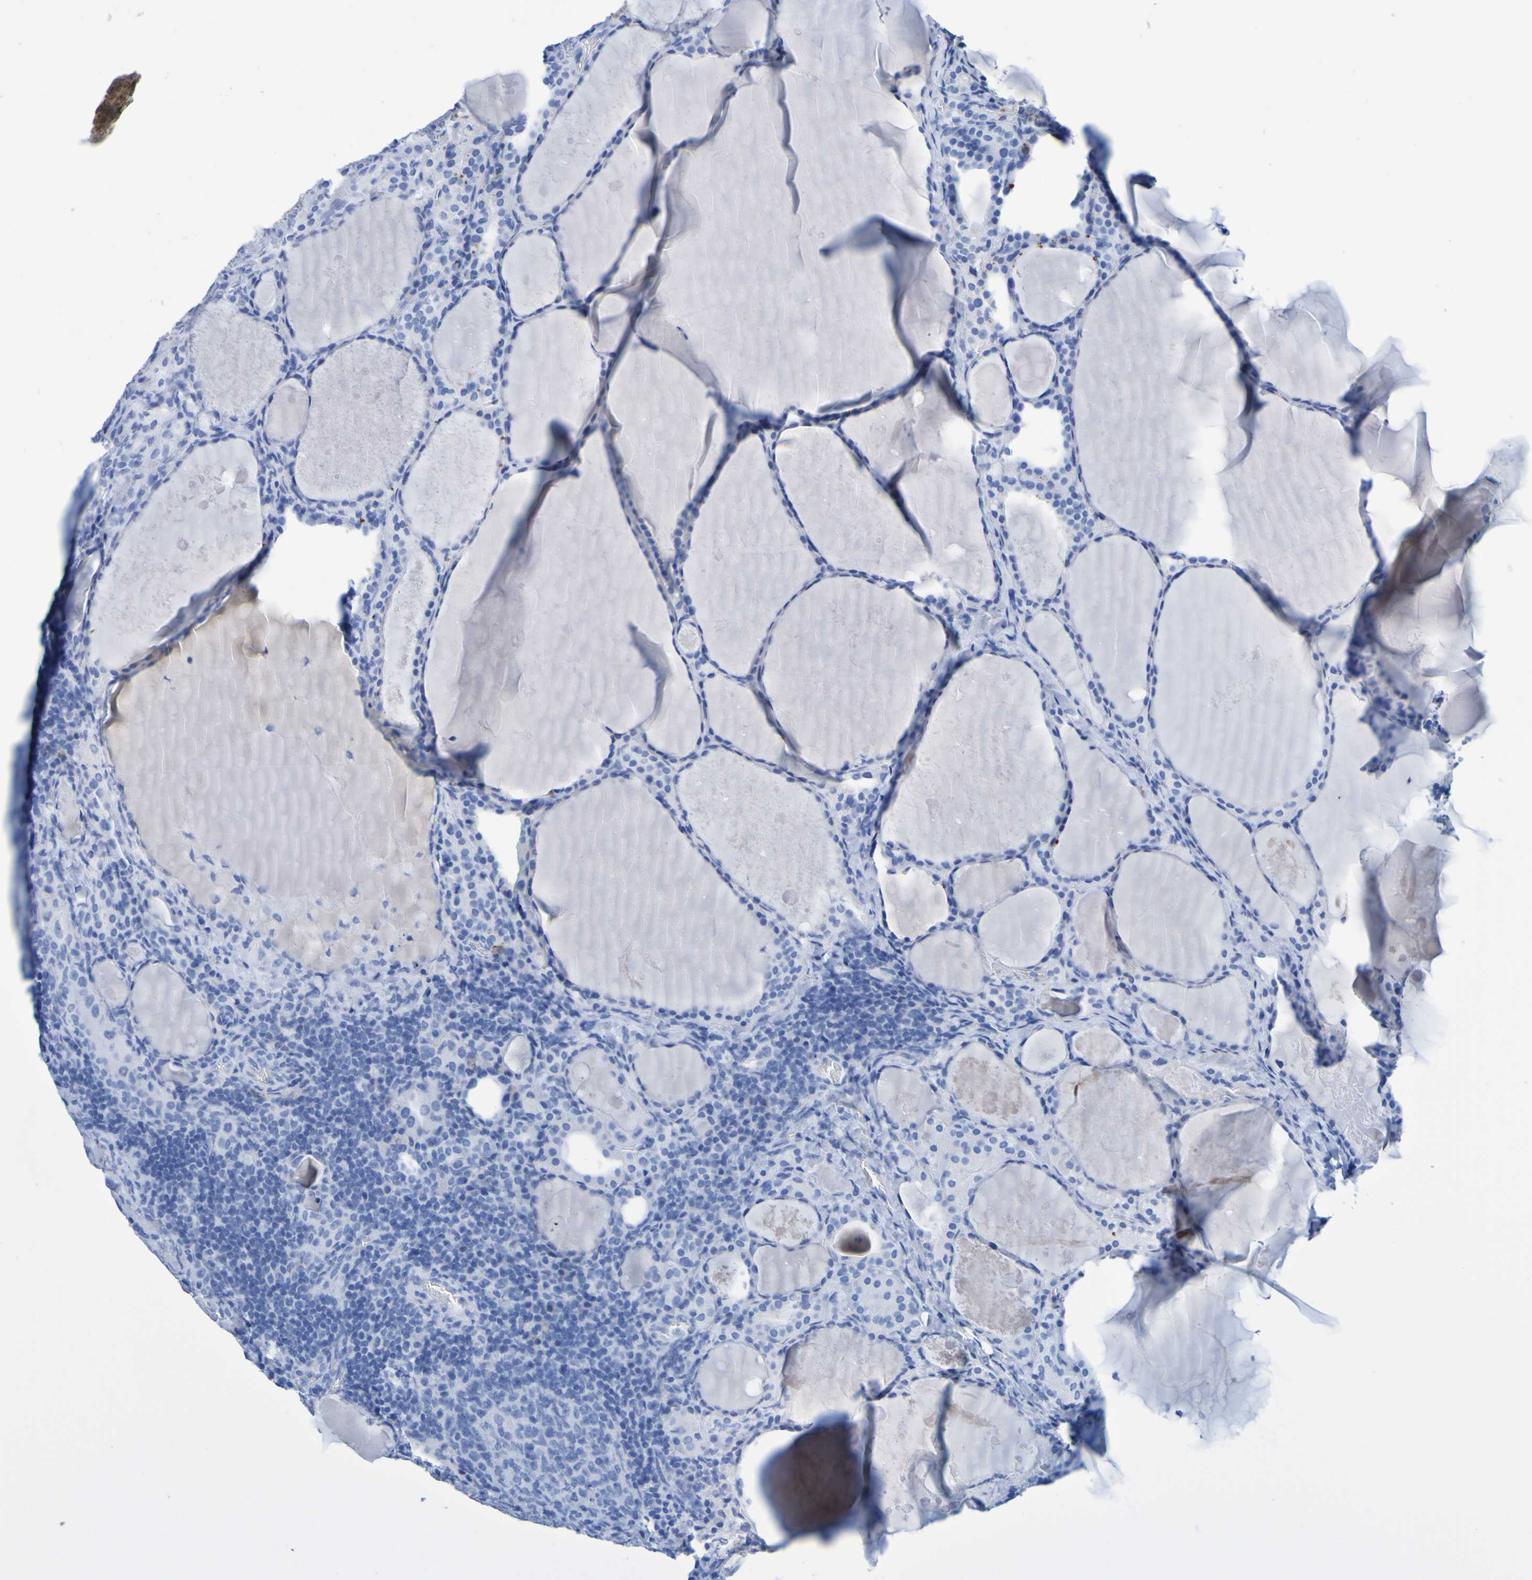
{"staining": {"intensity": "negative", "quantity": "none", "location": "none"}, "tissue": "thyroid cancer", "cell_type": "Tumor cells", "image_type": "cancer", "snomed": [{"axis": "morphology", "description": "Papillary adenocarcinoma, NOS"}, {"axis": "topography", "description": "Thyroid gland"}], "caption": "An immunohistochemistry (IHC) image of thyroid cancer (papillary adenocarcinoma) is shown. There is no staining in tumor cells of thyroid cancer (papillary adenocarcinoma). (Brightfield microscopy of DAB immunohistochemistry at high magnification).", "gene": "DPEP1", "patient": {"sex": "female", "age": 42}}